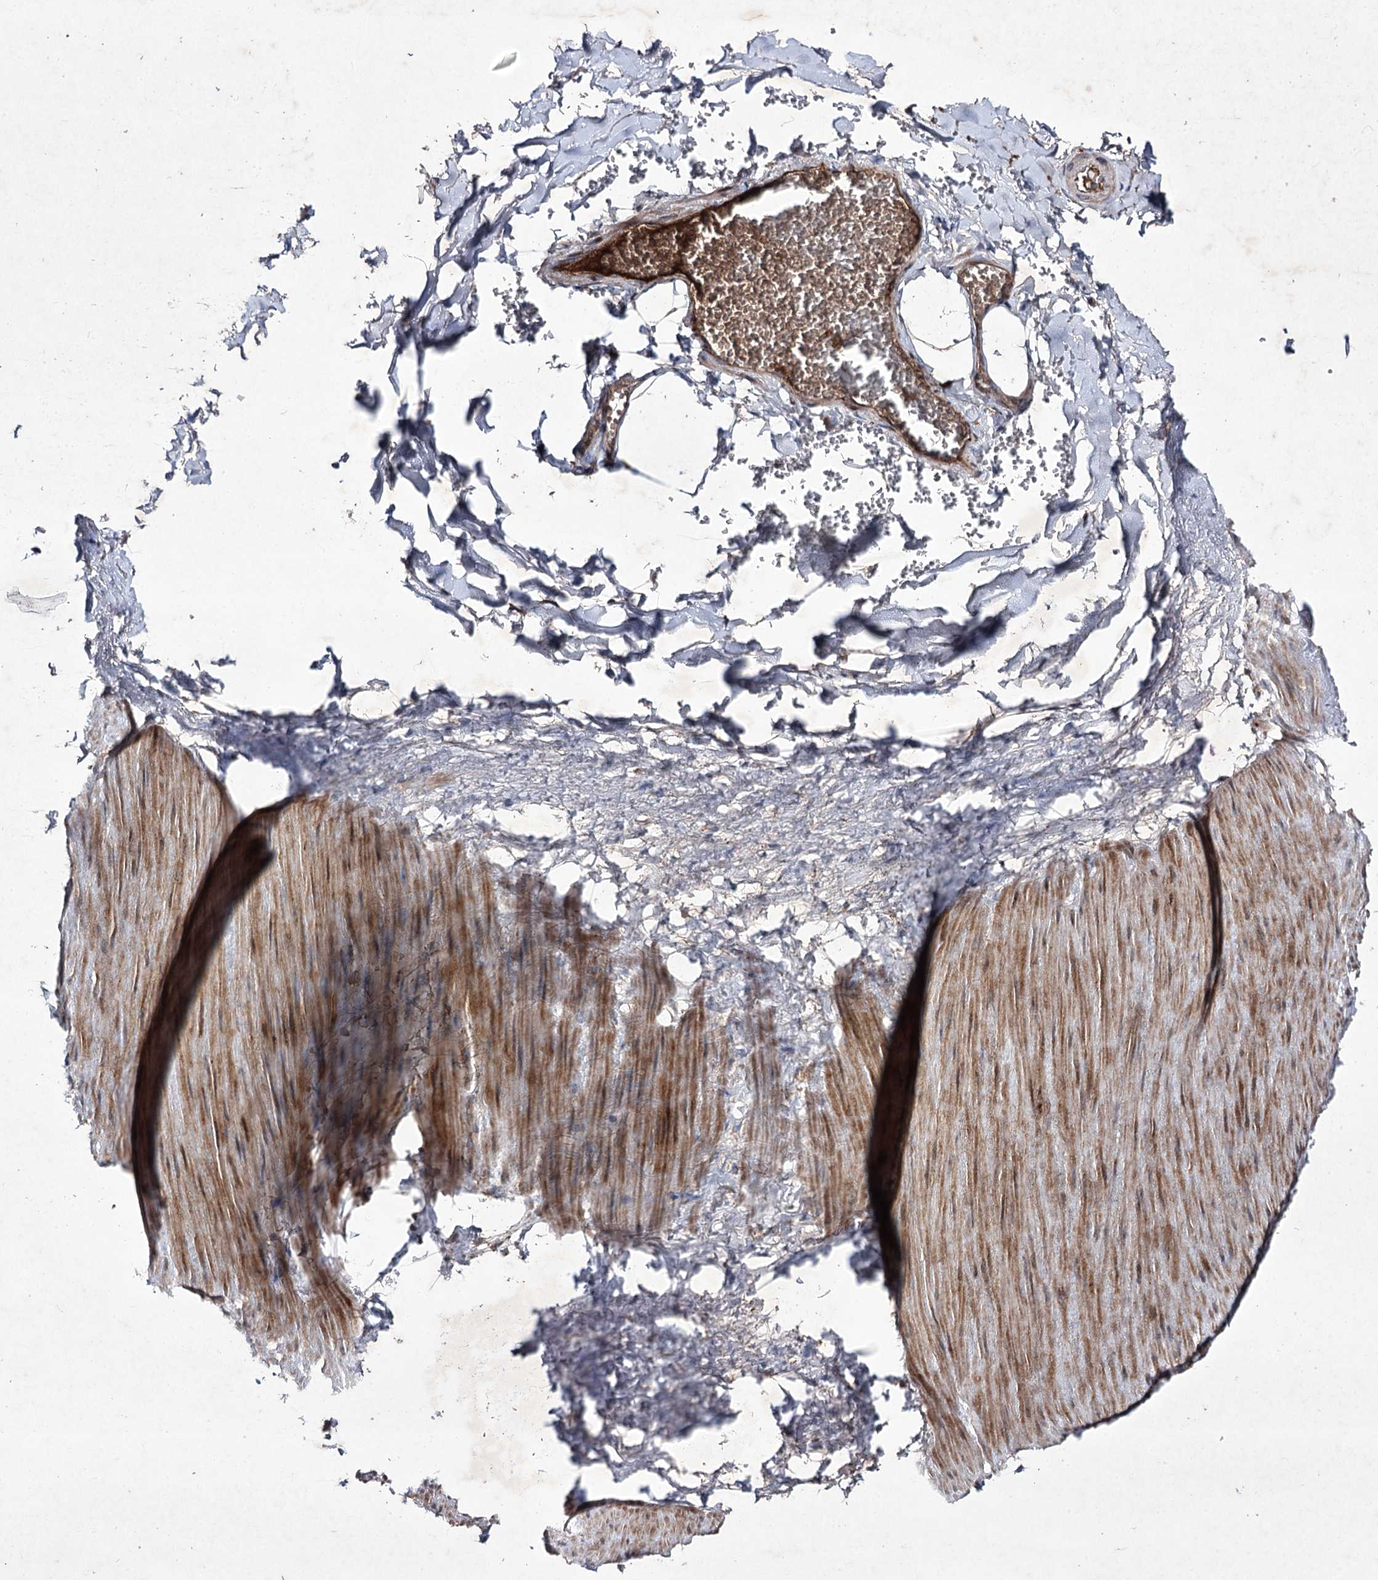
{"staining": {"intensity": "strong", "quantity": "<25%", "location": "cytoplasmic/membranous"}, "tissue": "adipose tissue", "cell_type": "Adipocytes", "image_type": "normal", "snomed": [{"axis": "morphology", "description": "Normal tissue, NOS"}, {"axis": "topography", "description": "Gallbladder"}, {"axis": "topography", "description": "Peripheral nerve tissue"}], "caption": "High-power microscopy captured an IHC photomicrograph of benign adipose tissue, revealing strong cytoplasmic/membranous staining in about <25% of adipocytes. The protein is shown in brown color, while the nuclei are stained blue.", "gene": "ALG9", "patient": {"sex": "male", "age": 38}}